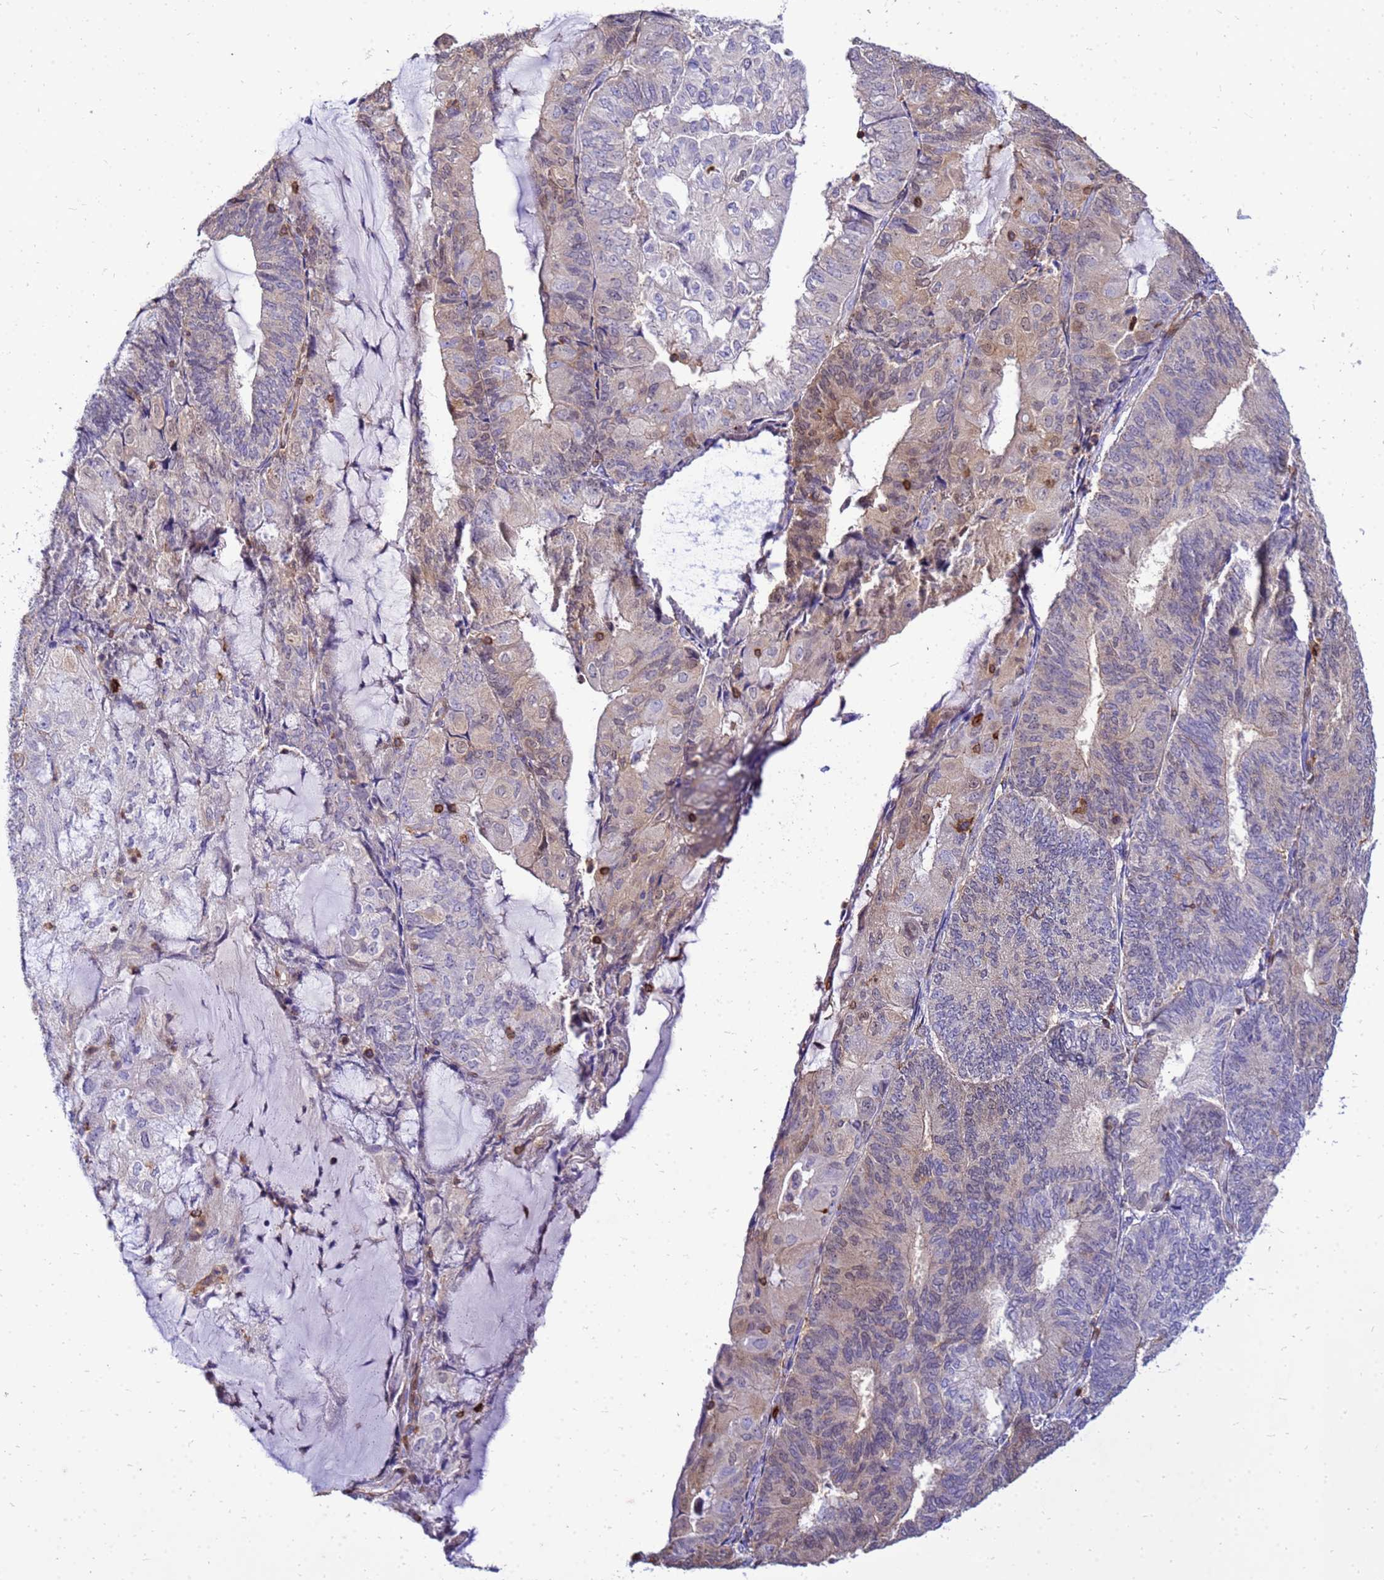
{"staining": {"intensity": "weak", "quantity": "25%-75%", "location": "cytoplasmic/membranous,nuclear"}, "tissue": "endometrial cancer", "cell_type": "Tumor cells", "image_type": "cancer", "snomed": [{"axis": "morphology", "description": "Adenocarcinoma, NOS"}, {"axis": "topography", "description": "Endometrium"}], "caption": "Immunohistochemistry staining of adenocarcinoma (endometrial), which demonstrates low levels of weak cytoplasmic/membranous and nuclear expression in about 25%-75% of tumor cells indicating weak cytoplasmic/membranous and nuclear protein staining. The staining was performed using DAB (brown) for protein detection and nuclei were counterstained in hematoxylin (blue).", "gene": "DBNDD2", "patient": {"sex": "female", "age": 81}}